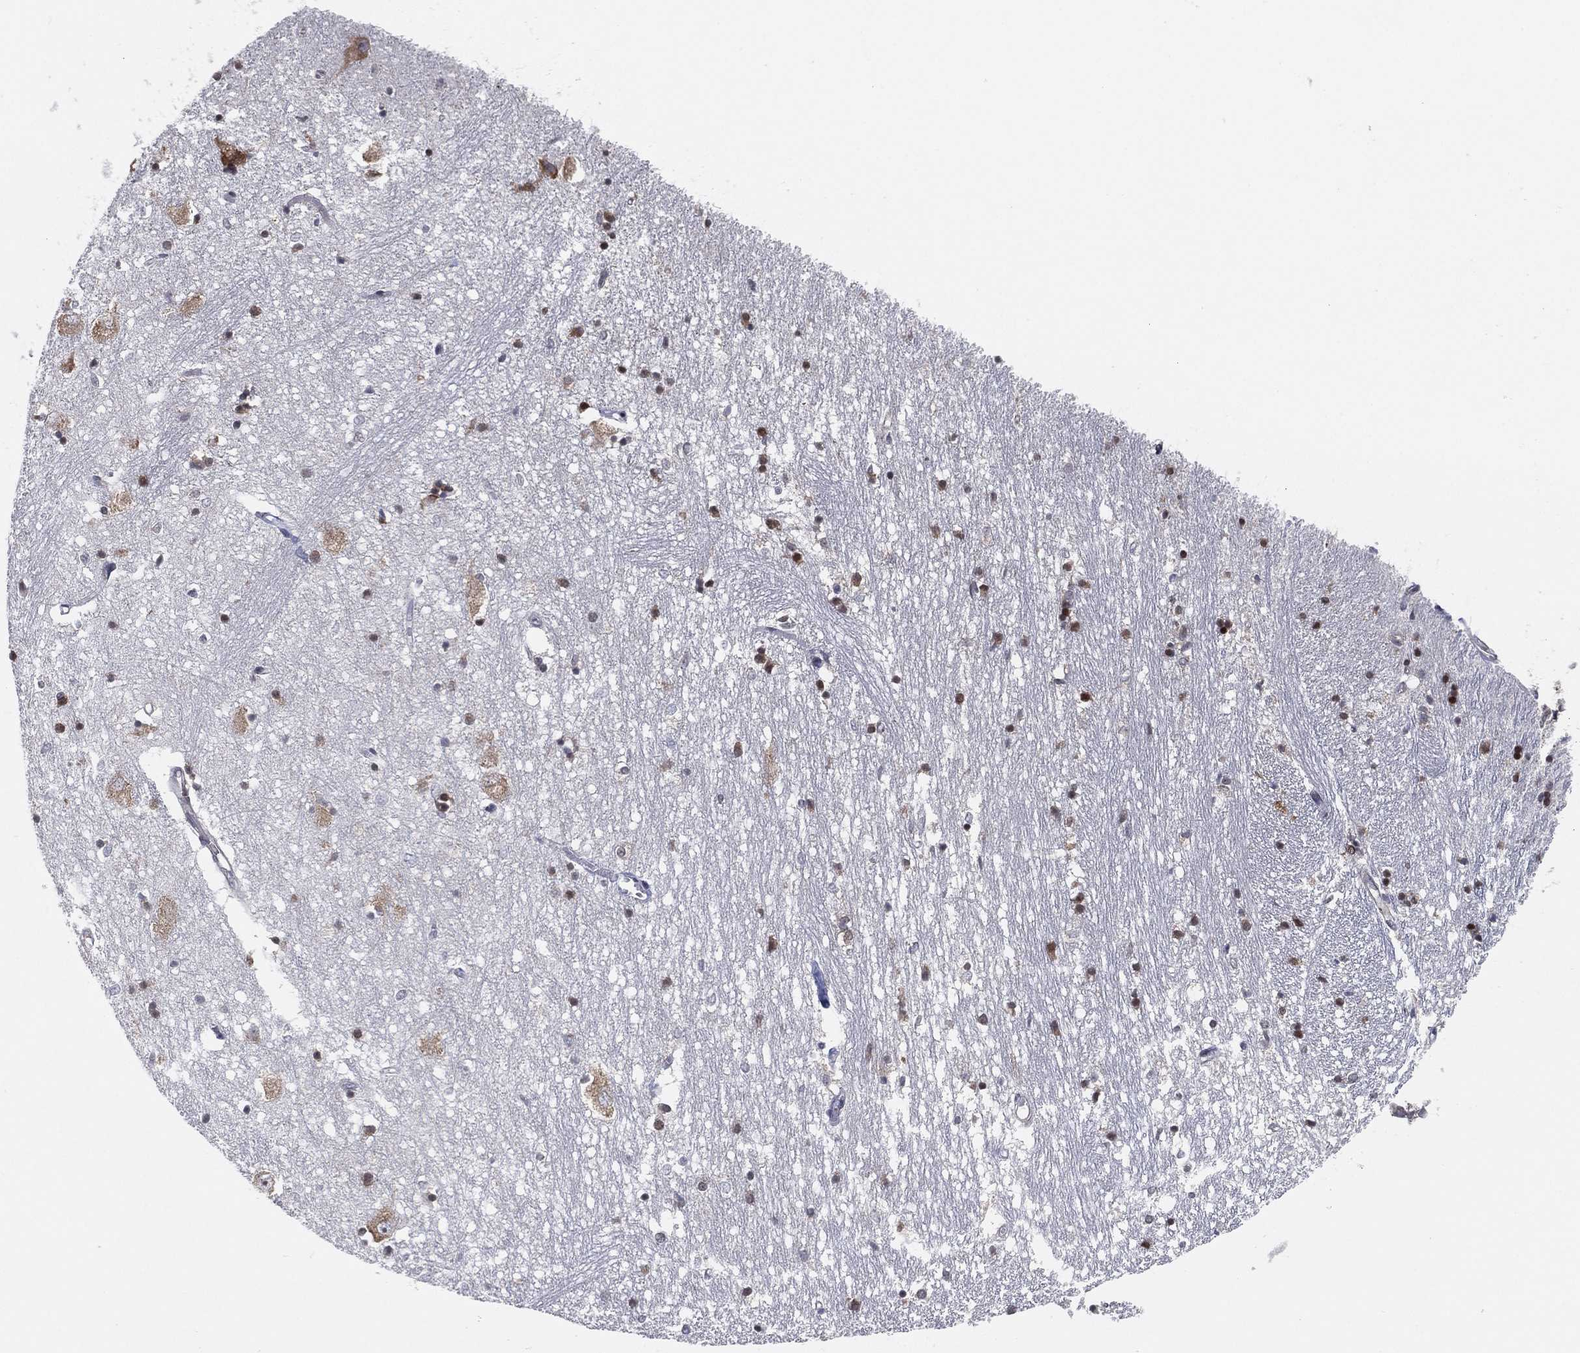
{"staining": {"intensity": "moderate", "quantity": "25%-75%", "location": "nuclear"}, "tissue": "caudate", "cell_type": "Glial cells", "image_type": "normal", "snomed": [{"axis": "morphology", "description": "Normal tissue, NOS"}, {"axis": "topography", "description": "Lateral ventricle wall"}], "caption": "Immunohistochemical staining of normal human caudate exhibits medium levels of moderate nuclear expression in approximately 25%-75% of glial cells.", "gene": "TMTC4", "patient": {"sex": "male", "age": 54}}